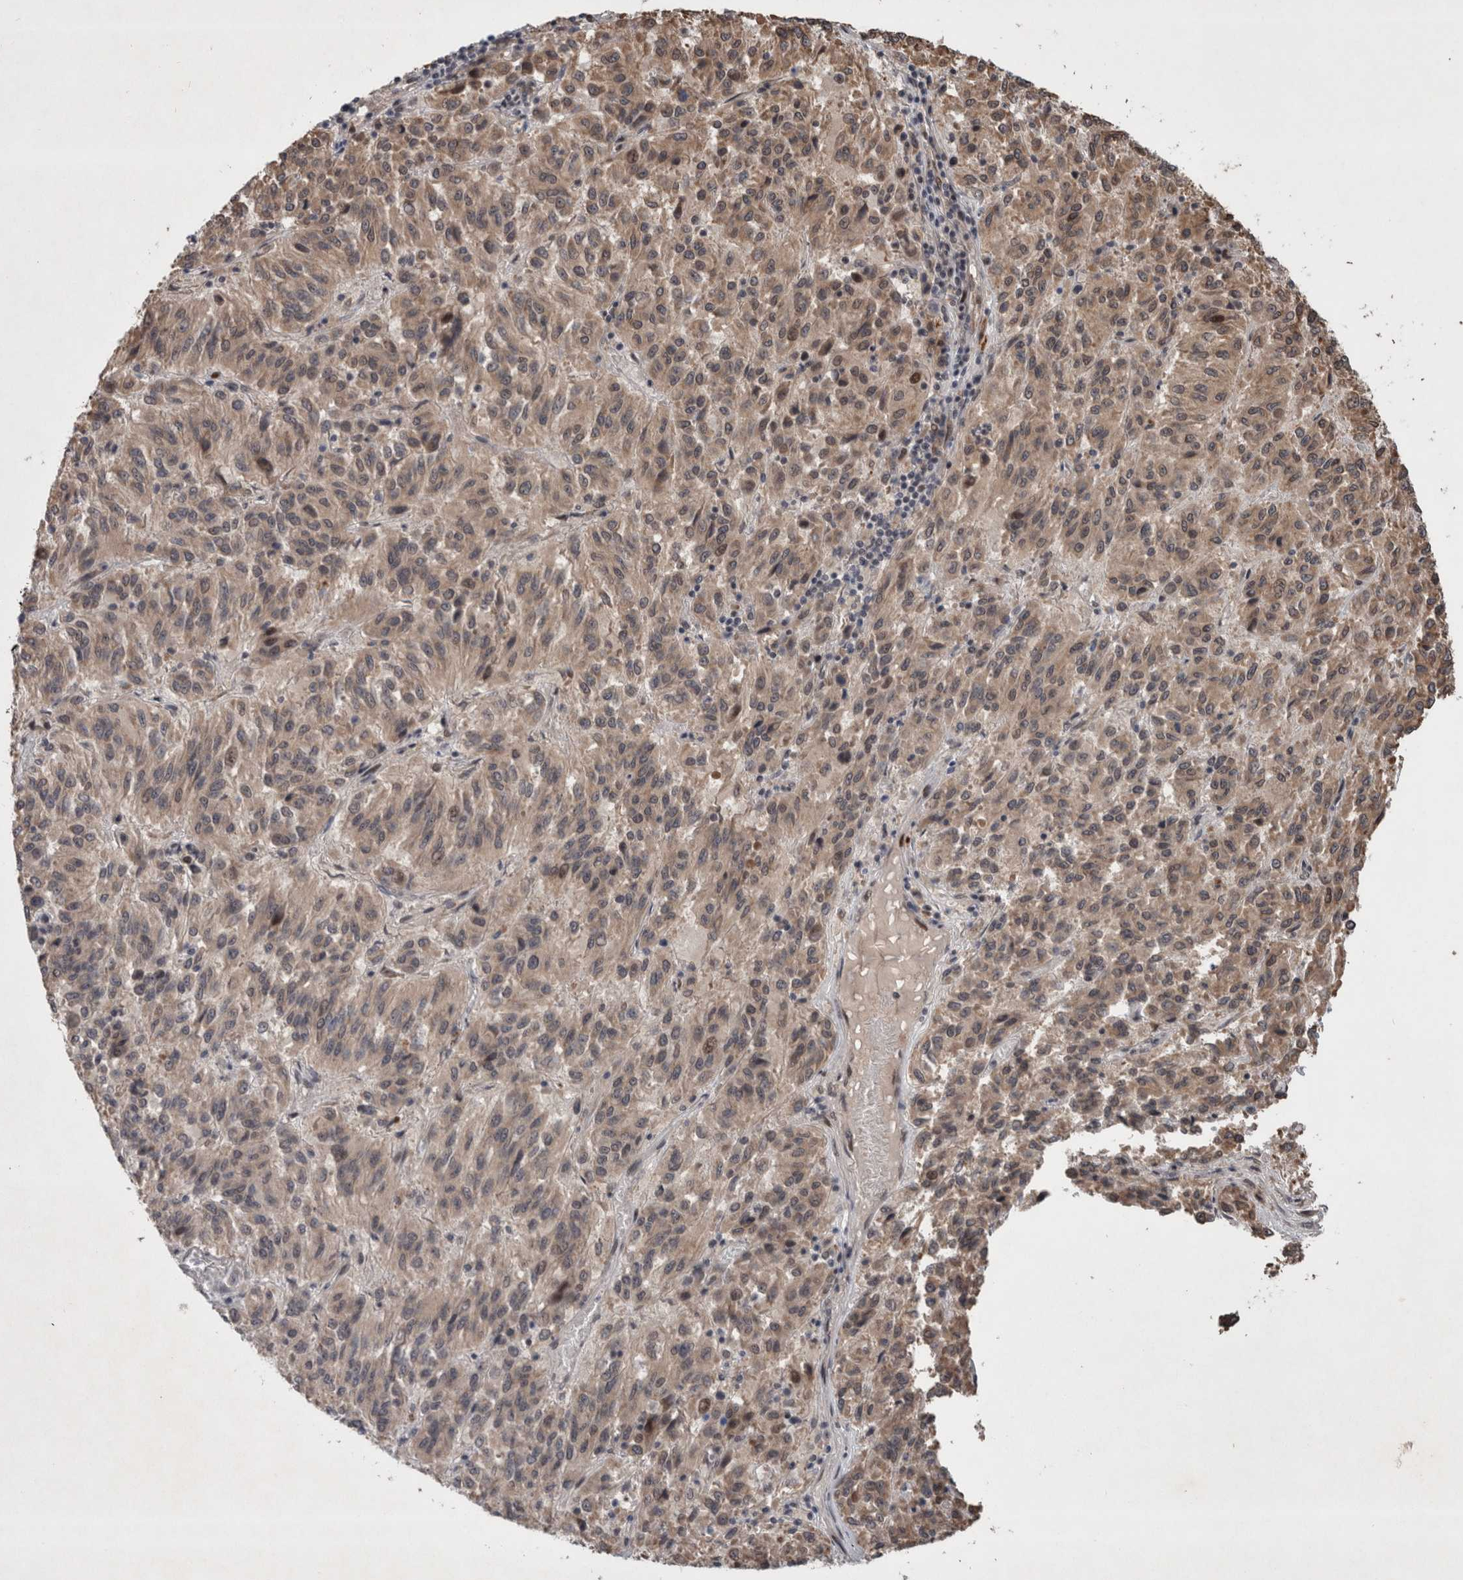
{"staining": {"intensity": "weak", "quantity": ">75%", "location": "cytoplasmic/membranous"}, "tissue": "melanoma", "cell_type": "Tumor cells", "image_type": "cancer", "snomed": [{"axis": "morphology", "description": "Malignant melanoma, Metastatic site"}, {"axis": "topography", "description": "Lung"}], "caption": "Immunohistochemistry of human malignant melanoma (metastatic site) shows low levels of weak cytoplasmic/membranous staining in approximately >75% of tumor cells.", "gene": "GIMAP6", "patient": {"sex": "male", "age": 64}}